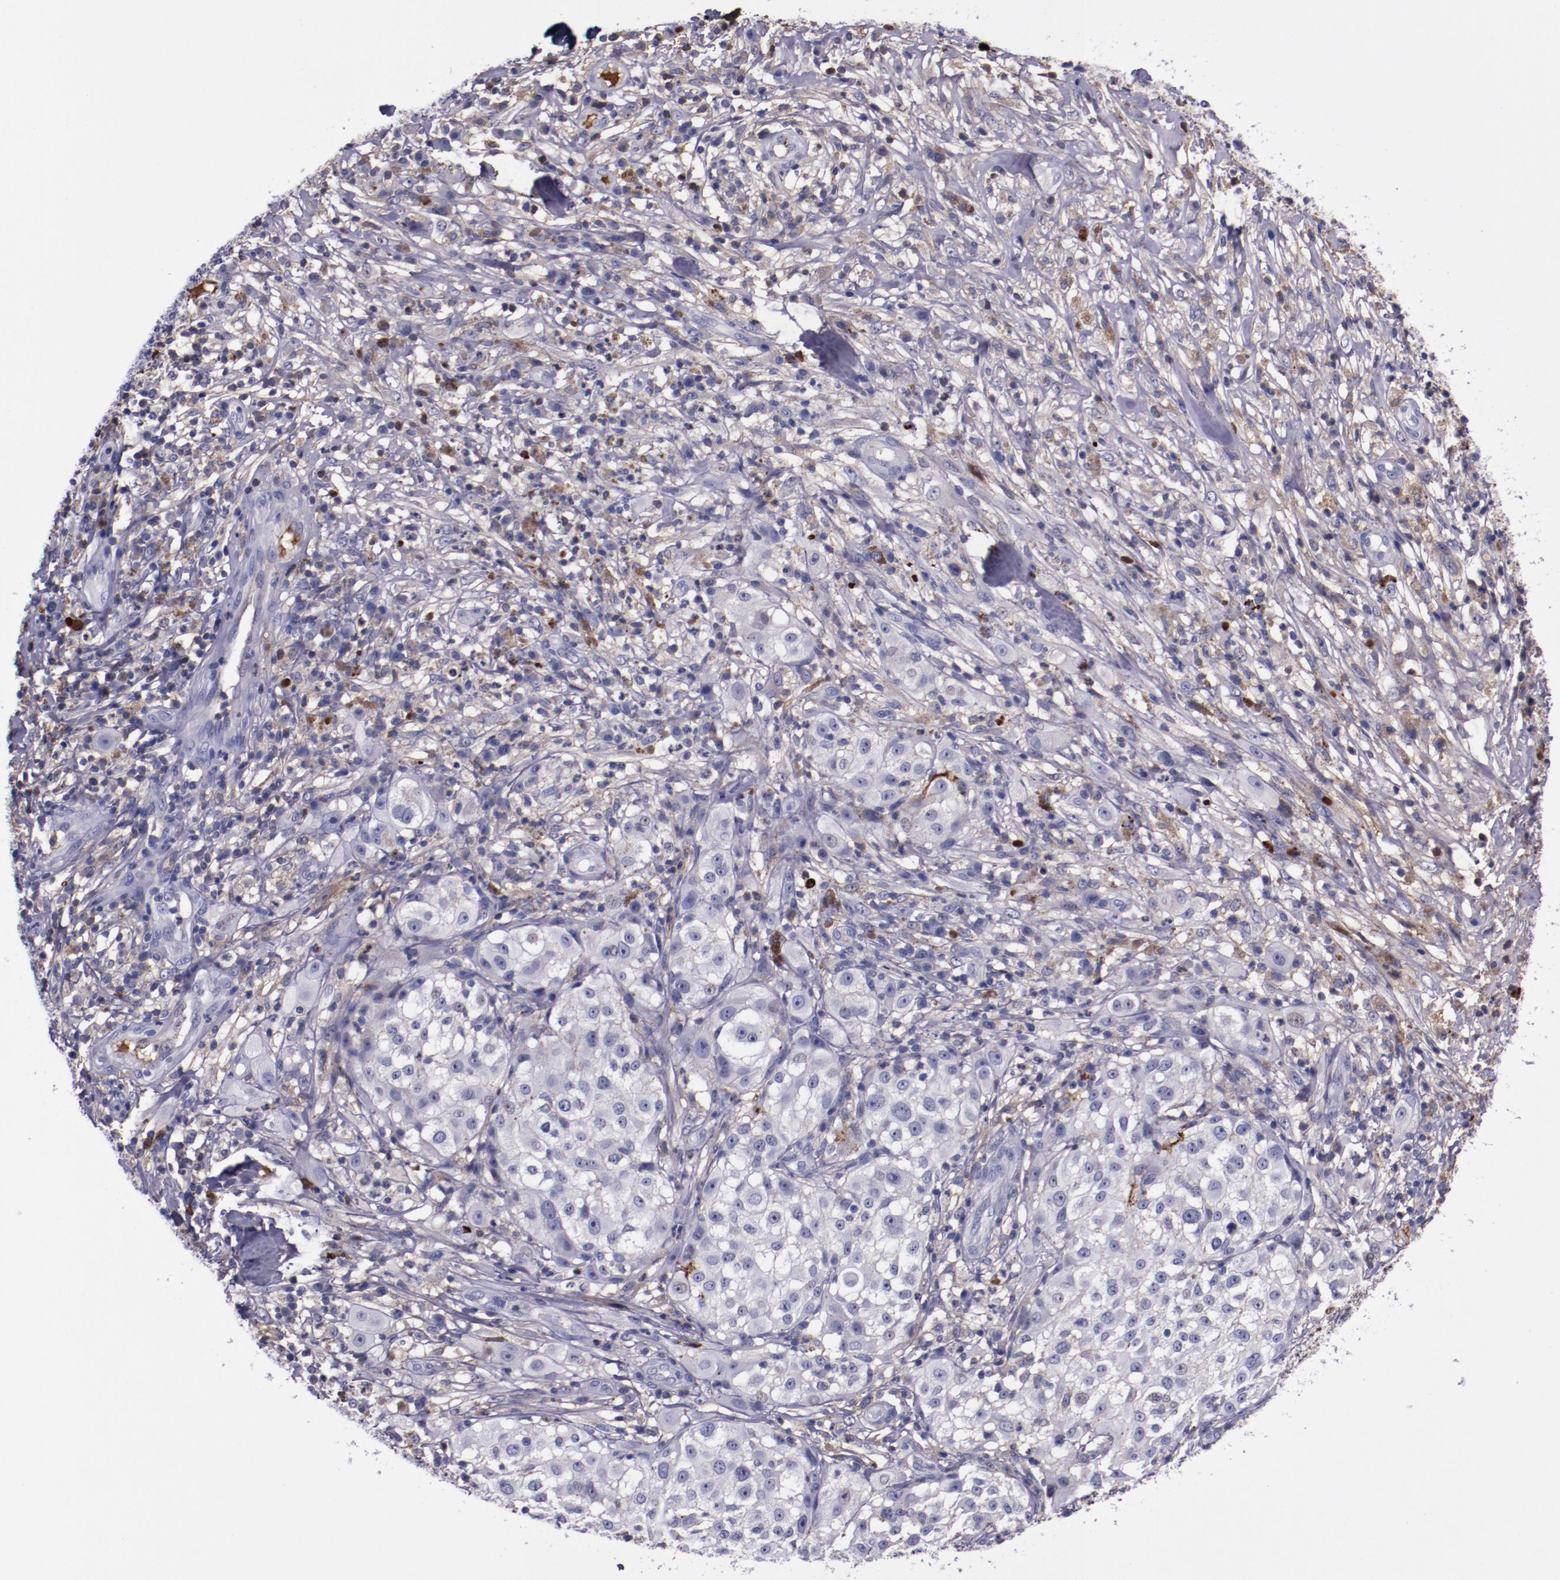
{"staining": {"intensity": "negative", "quantity": "none", "location": "none"}, "tissue": "melanoma", "cell_type": "Tumor cells", "image_type": "cancer", "snomed": [{"axis": "morphology", "description": "Necrosis, NOS"}, {"axis": "morphology", "description": "Malignant melanoma, NOS"}, {"axis": "topography", "description": "Skin"}], "caption": "Histopathology image shows no protein staining in tumor cells of malignant melanoma tissue.", "gene": "APOH", "patient": {"sex": "female", "age": 87}}